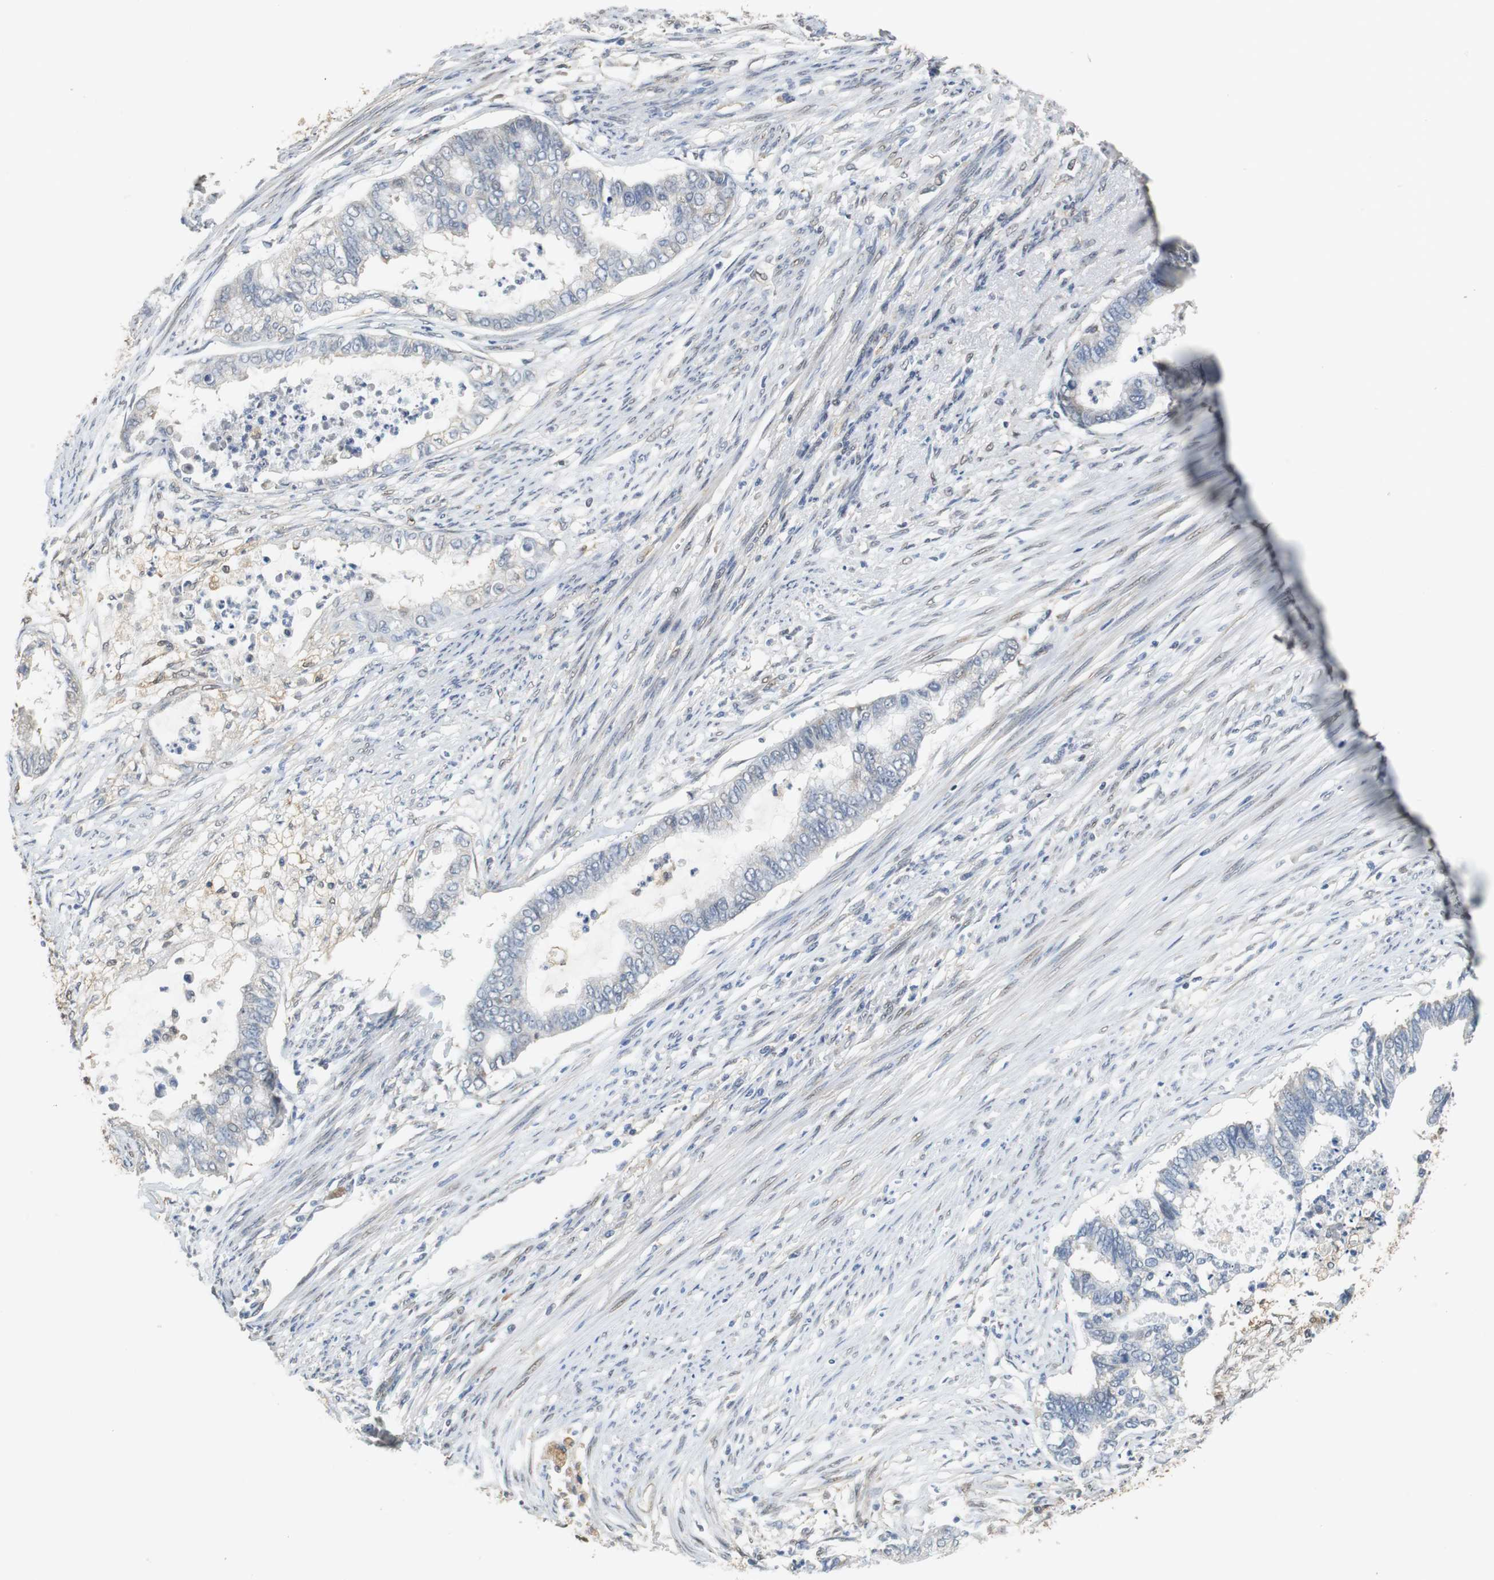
{"staining": {"intensity": "weak", "quantity": "<25%", "location": "cytoplasmic/membranous"}, "tissue": "endometrial cancer", "cell_type": "Tumor cells", "image_type": "cancer", "snomed": [{"axis": "morphology", "description": "Adenocarcinoma, NOS"}, {"axis": "topography", "description": "Endometrium"}], "caption": "Immunohistochemical staining of endometrial adenocarcinoma reveals no significant positivity in tumor cells.", "gene": "UBQLN2", "patient": {"sex": "female", "age": 79}}